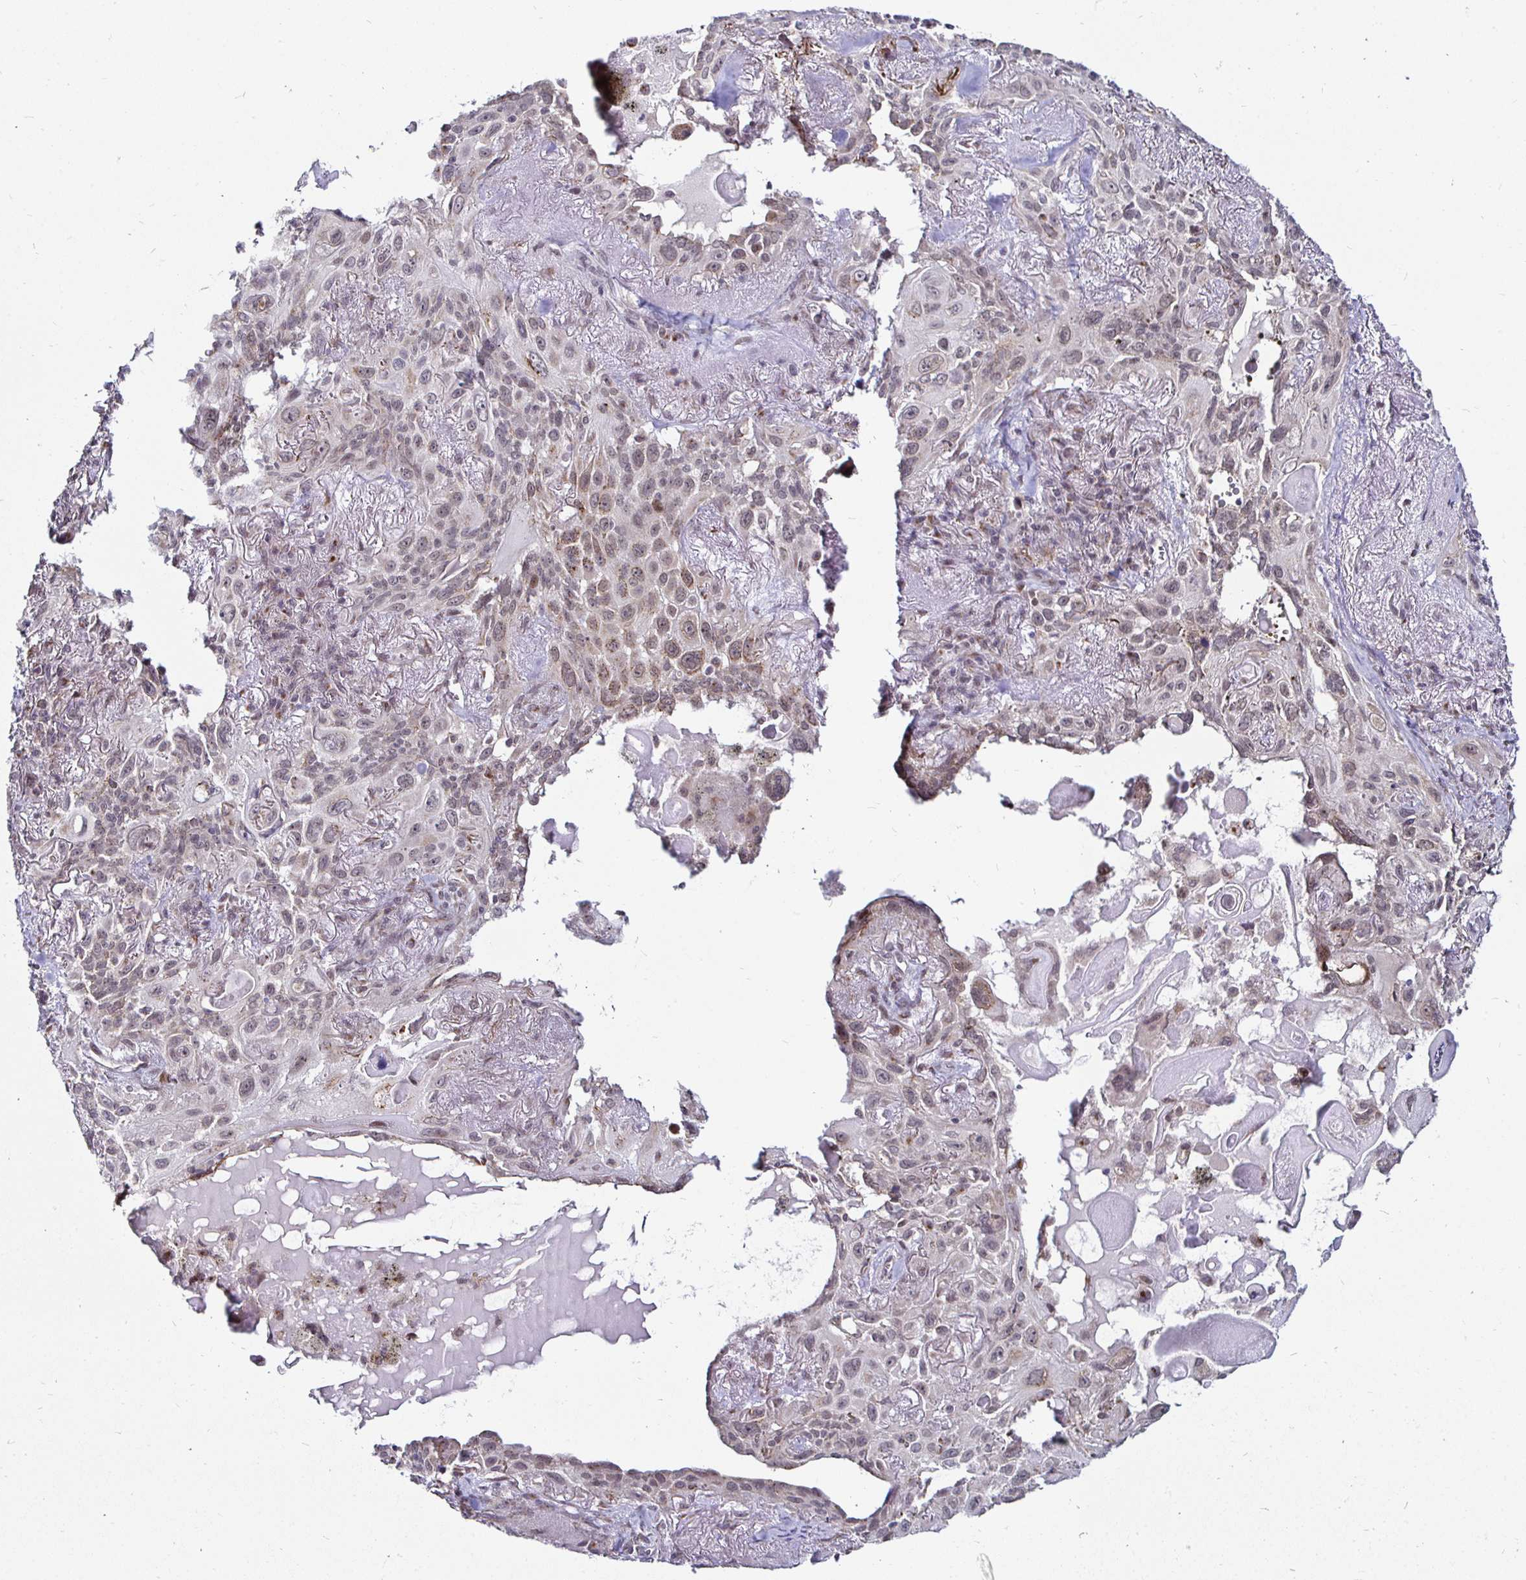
{"staining": {"intensity": "moderate", "quantity": "<25%", "location": "cytoplasmic/membranous"}, "tissue": "lung cancer", "cell_type": "Tumor cells", "image_type": "cancer", "snomed": [{"axis": "morphology", "description": "Squamous cell carcinoma, NOS"}, {"axis": "topography", "description": "Lung"}], "caption": "High-magnification brightfield microscopy of lung cancer (squamous cell carcinoma) stained with DAB (3,3'-diaminobenzidine) (brown) and counterstained with hematoxylin (blue). tumor cells exhibit moderate cytoplasmic/membranous staining is appreciated in about<25% of cells. The staining was performed using DAB (3,3'-diaminobenzidine) to visualize the protein expression in brown, while the nuclei were stained in blue with hematoxylin (Magnification: 20x).", "gene": "ATG3", "patient": {"sex": "male", "age": 79}}